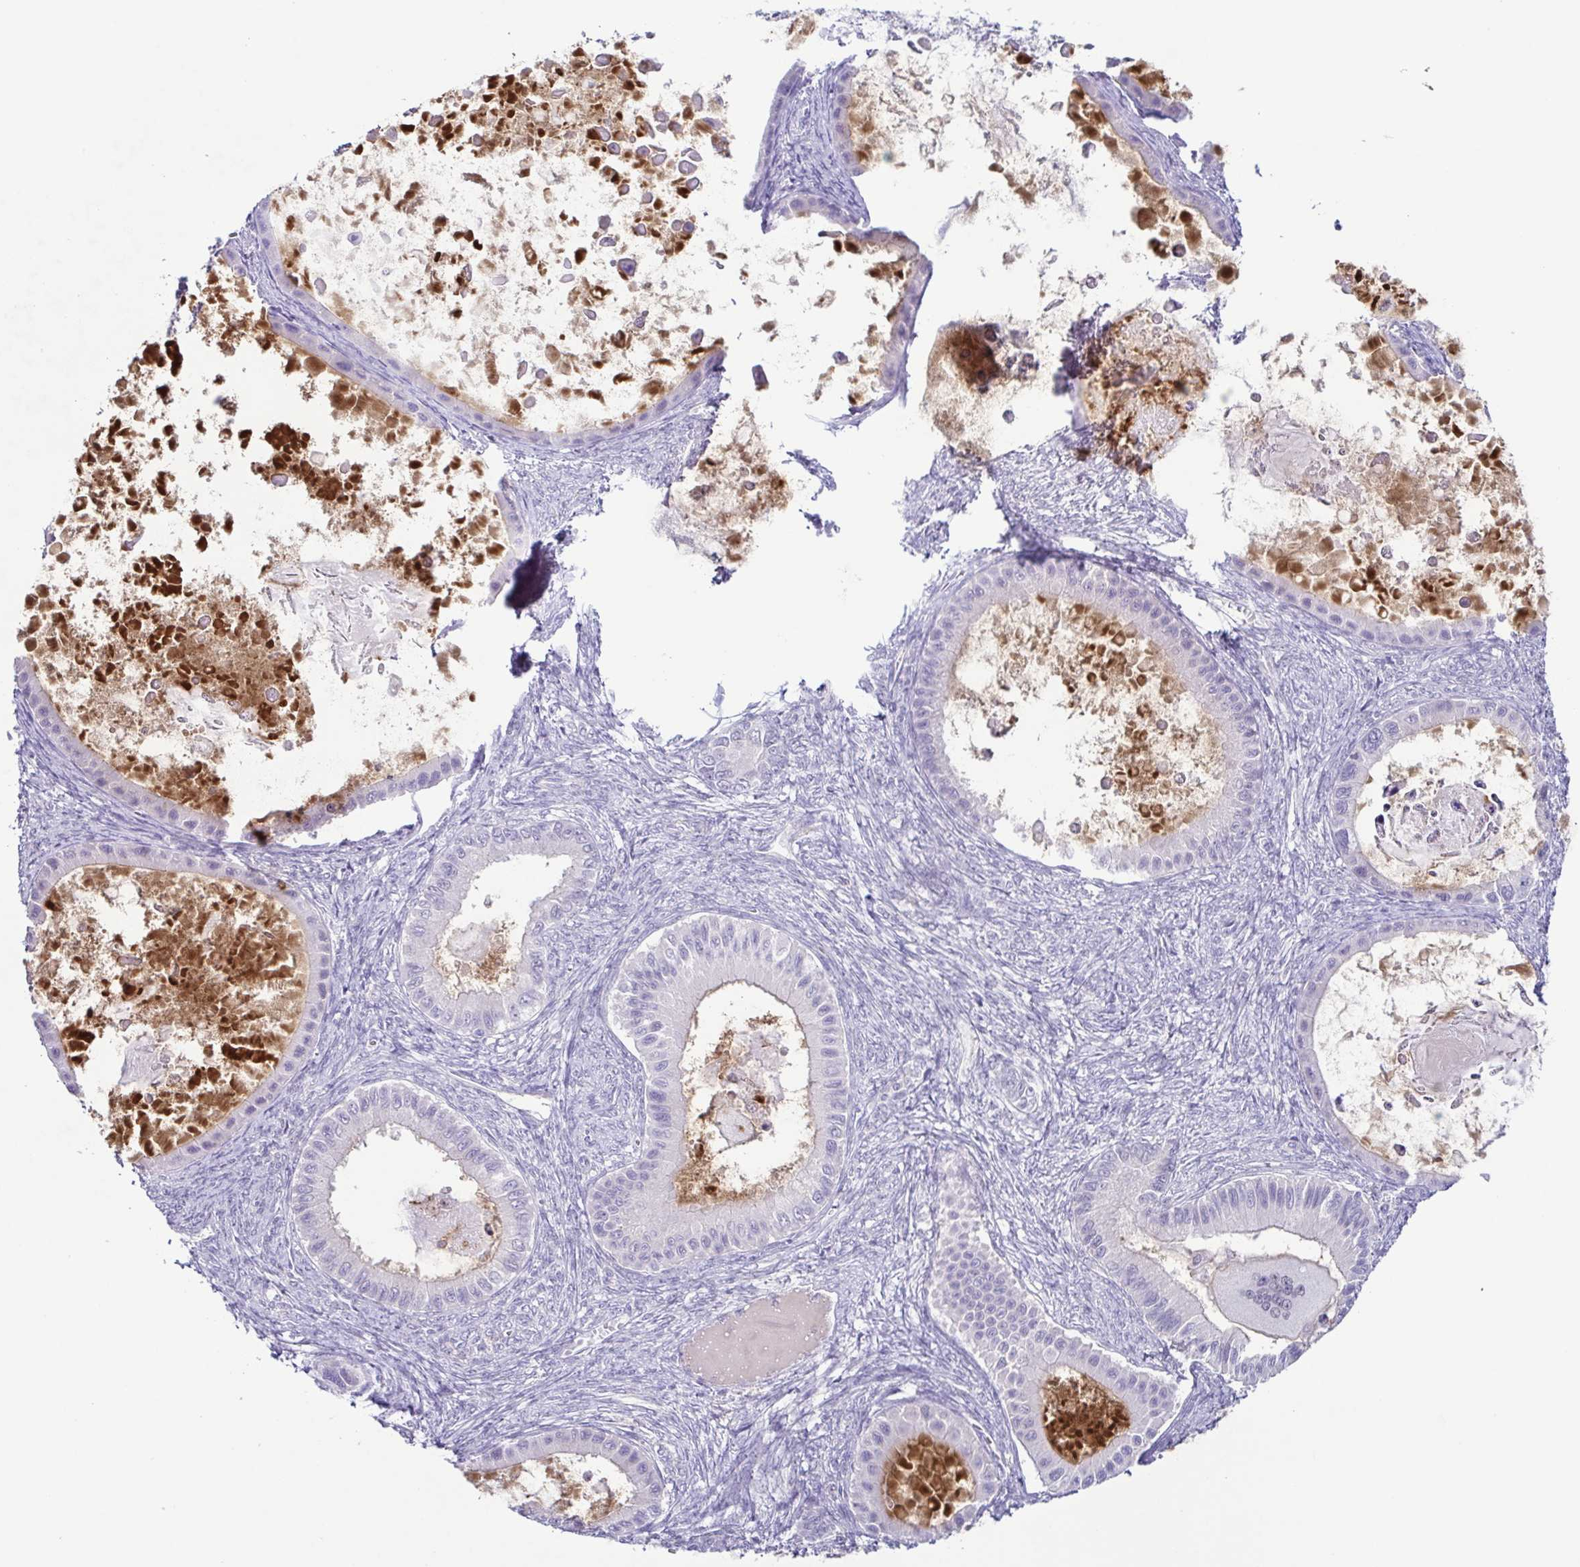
{"staining": {"intensity": "negative", "quantity": "none", "location": "none"}, "tissue": "ovarian cancer", "cell_type": "Tumor cells", "image_type": "cancer", "snomed": [{"axis": "morphology", "description": "Cystadenocarcinoma, mucinous, NOS"}, {"axis": "topography", "description": "Ovary"}], "caption": "This micrograph is of mucinous cystadenocarcinoma (ovarian) stained with IHC to label a protein in brown with the nuclei are counter-stained blue. There is no positivity in tumor cells. (Brightfield microscopy of DAB (3,3'-diaminobenzidine) immunohistochemistry at high magnification).", "gene": "TERT", "patient": {"sex": "female", "age": 64}}